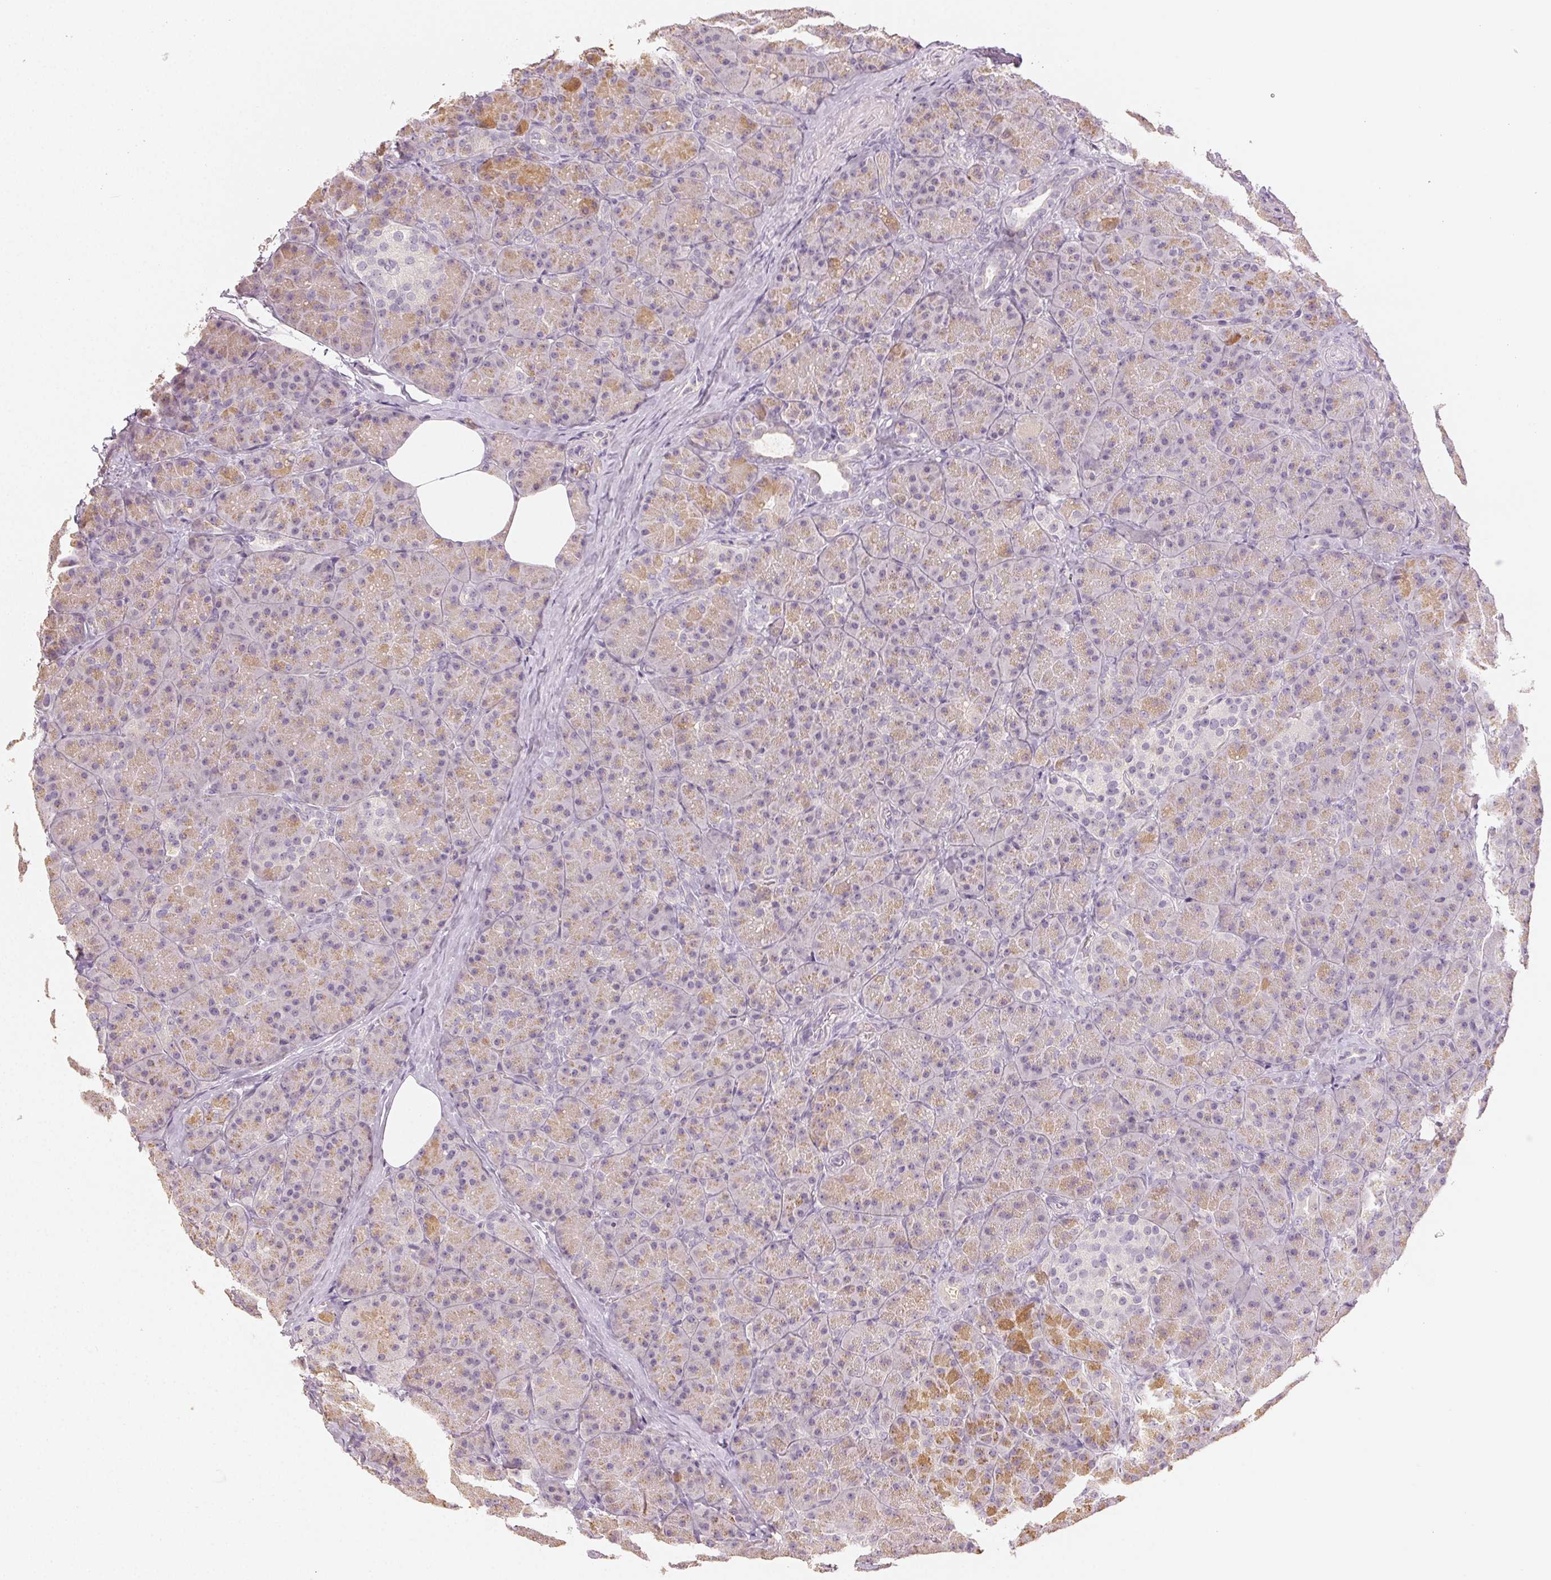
{"staining": {"intensity": "moderate", "quantity": "25%-75%", "location": "cytoplasmic/membranous"}, "tissue": "pancreas", "cell_type": "Exocrine glandular cells", "image_type": "normal", "snomed": [{"axis": "morphology", "description": "Normal tissue, NOS"}, {"axis": "topography", "description": "Pancreas"}], "caption": "An image of human pancreas stained for a protein demonstrates moderate cytoplasmic/membranous brown staining in exocrine glandular cells.", "gene": "LVRN", "patient": {"sex": "male", "age": 57}}